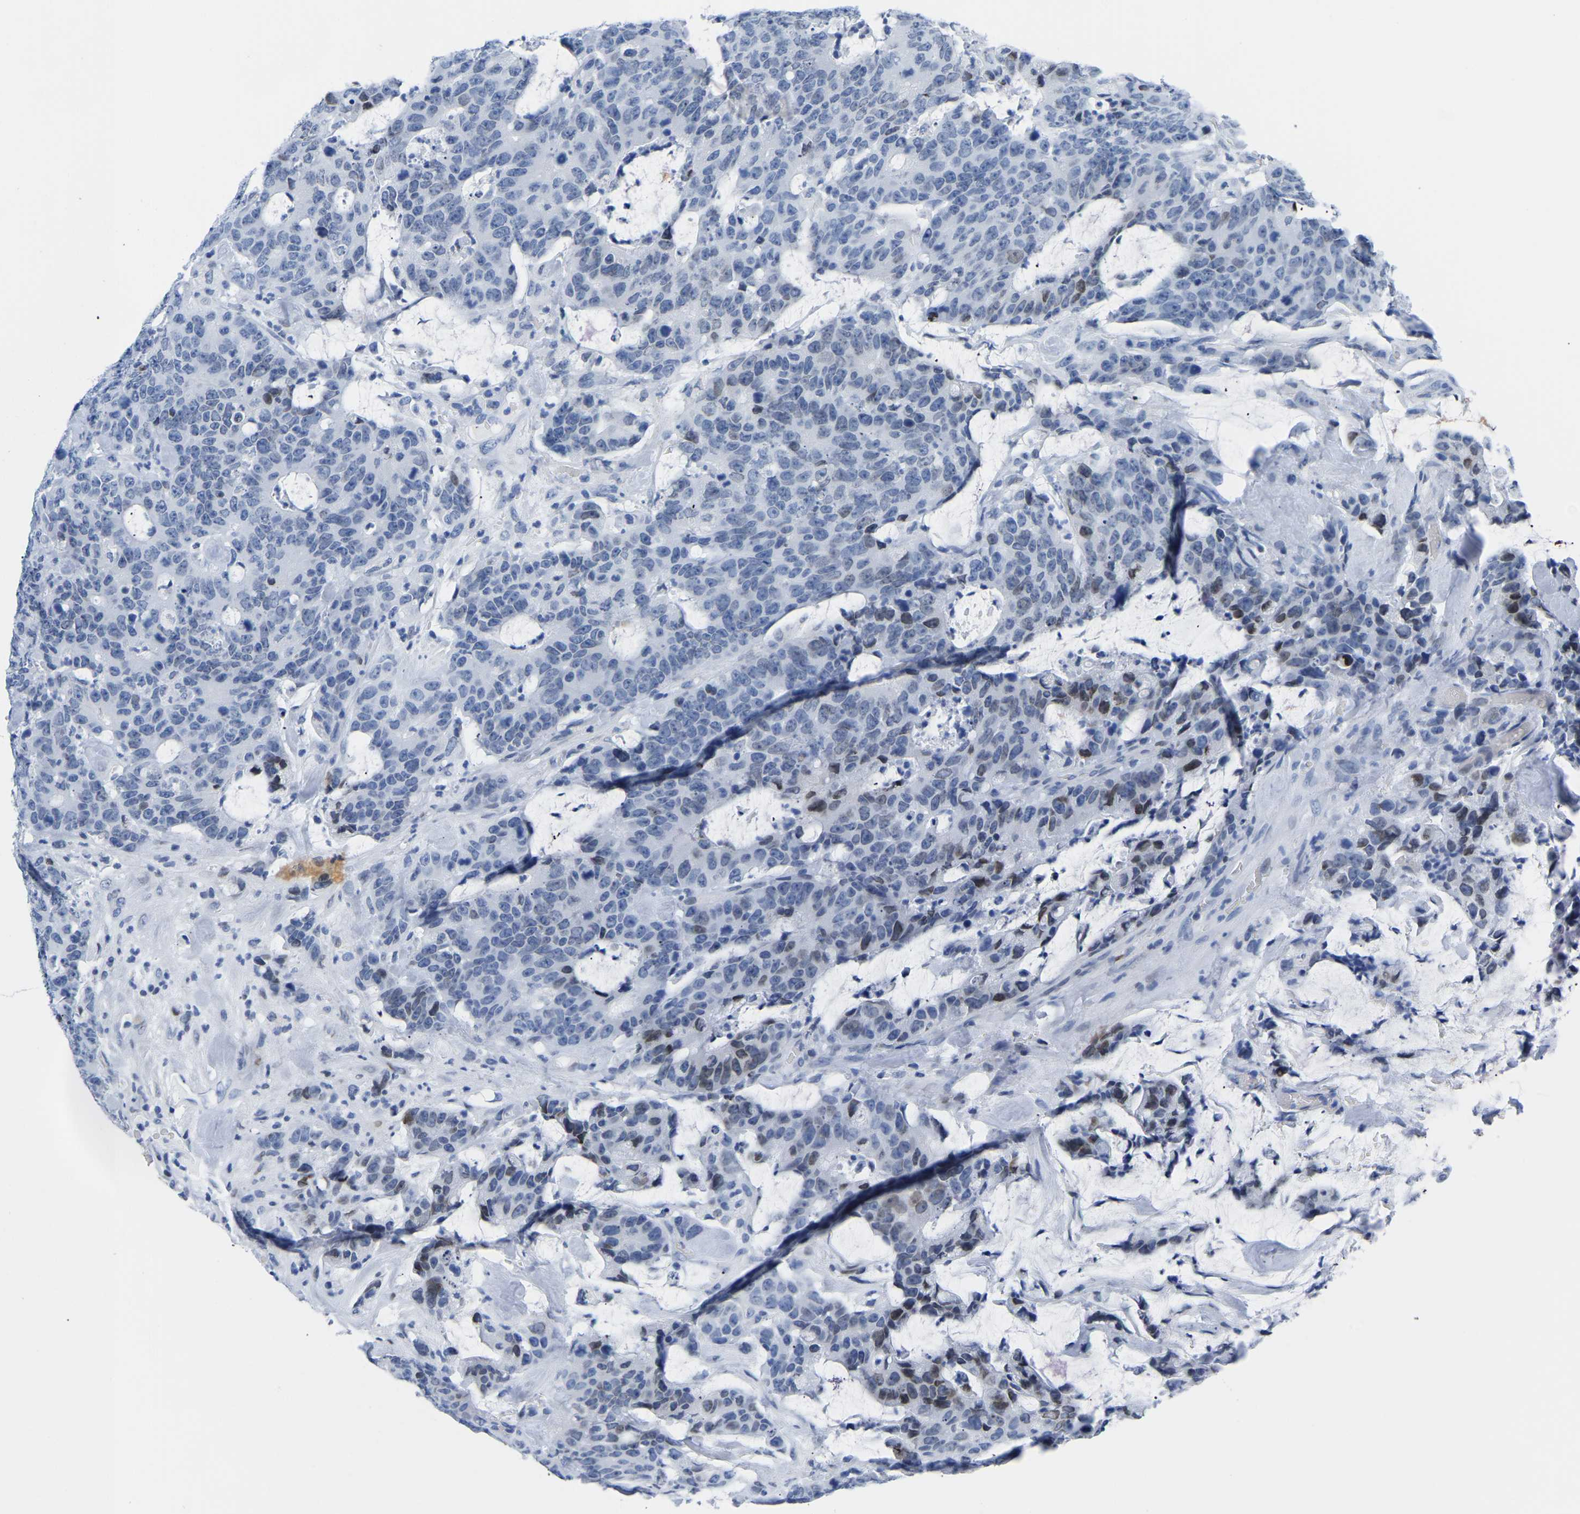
{"staining": {"intensity": "weak", "quantity": "<25%", "location": "cytoplasmic/membranous"}, "tissue": "colorectal cancer", "cell_type": "Tumor cells", "image_type": "cancer", "snomed": [{"axis": "morphology", "description": "Adenocarcinoma, NOS"}, {"axis": "topography", "description": "Colon"}], "caption": "There is no significant positivity in tumor cells of adenocarcinoma (colorectal).", "gene": "UPK3A", "patient": {"sex": "female", "age": 86}}